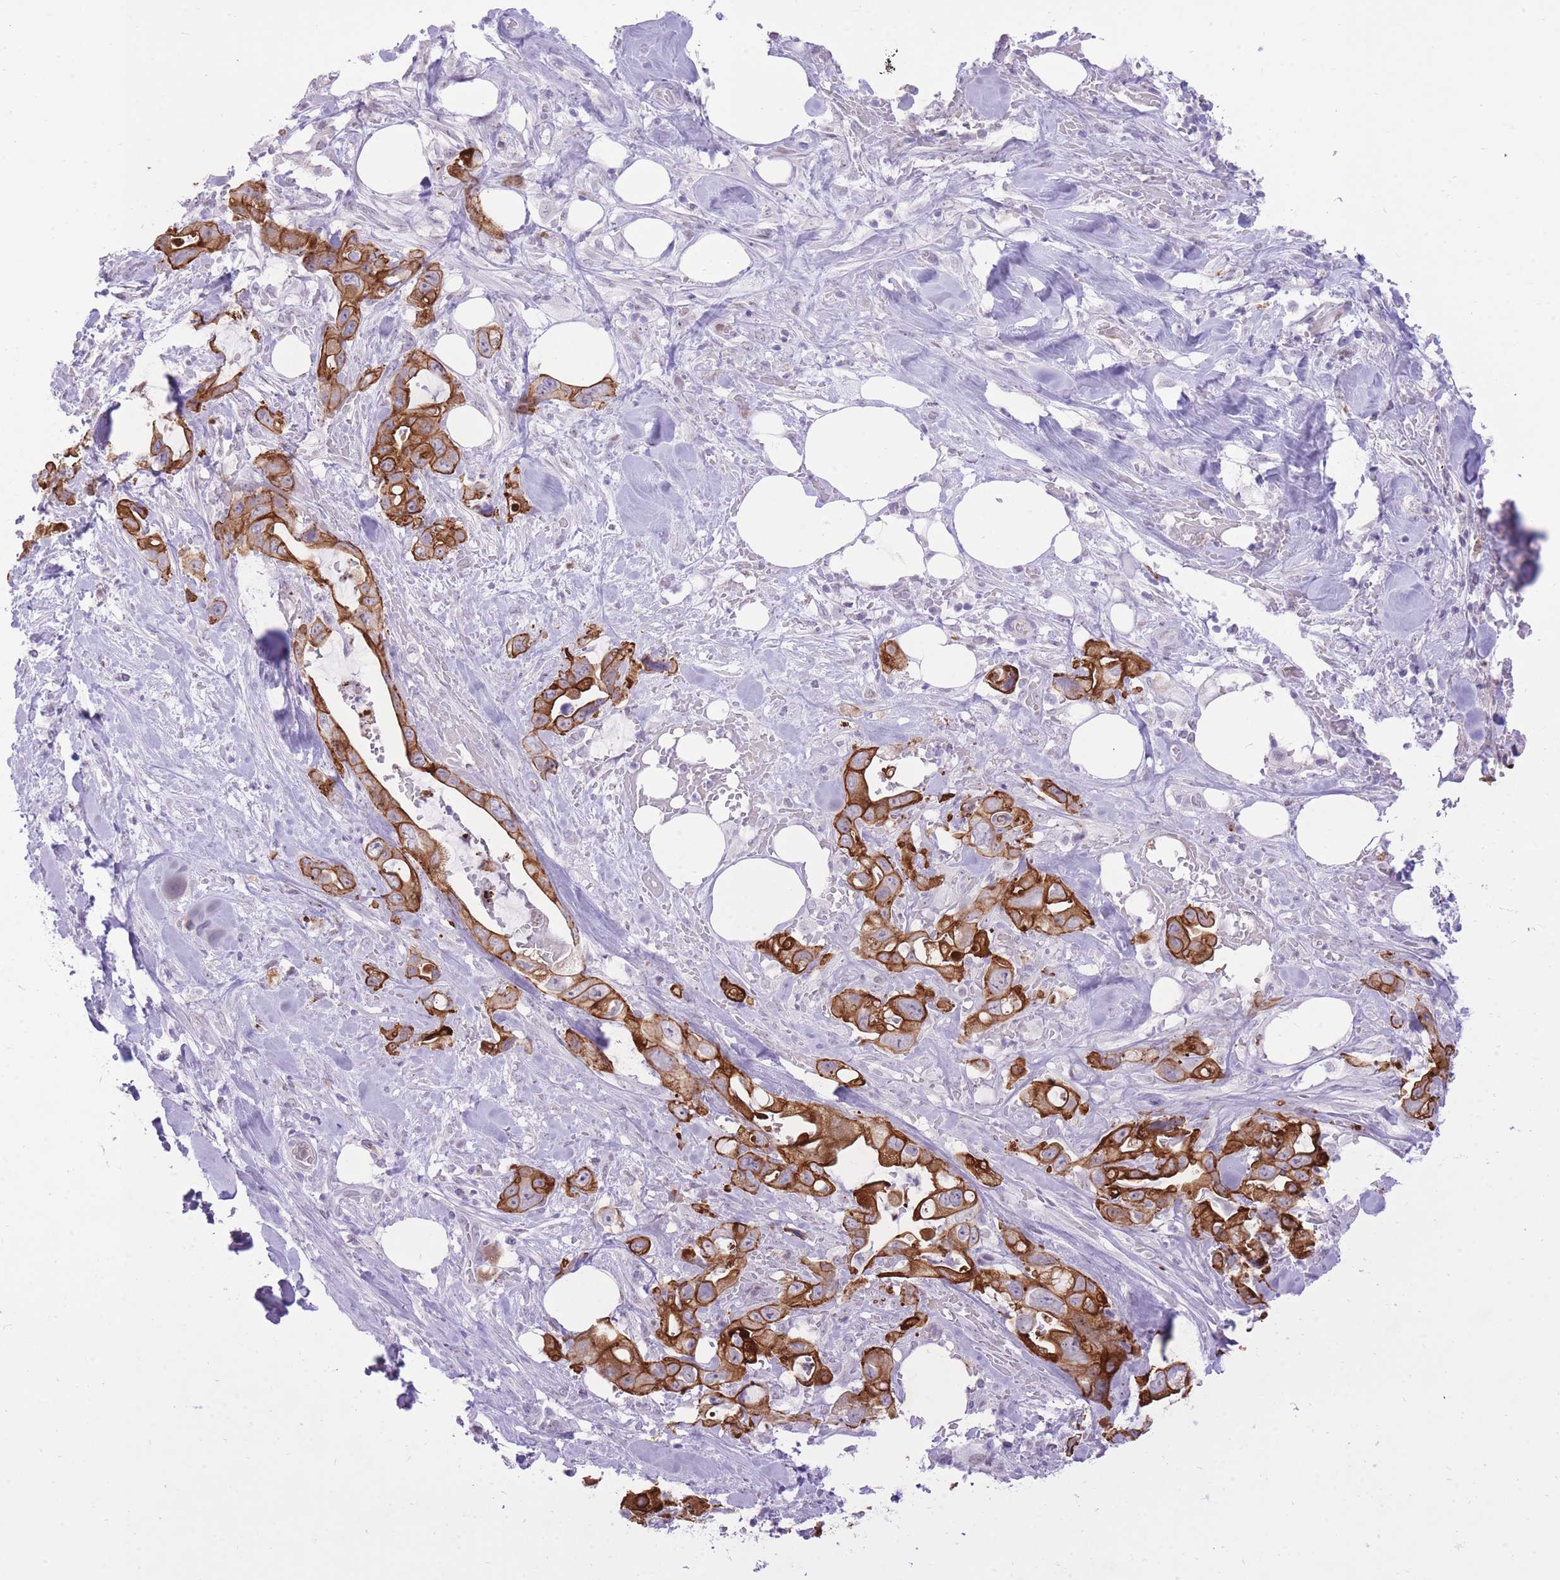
{"staining": {"intensity": "strong", "quantity": ">75%", "location": "cytoplasmic/membranous"}, "tissue": "pancreatic cancer", "cell_type": "Tumor cells", "image_type": "cancer", "snomed": [{"axis": "morphology", "description": "Adenocarcinoma, NOS"}, {"axis": "topography", "description": "Pancreas"}], "caption": "A high amount of strong cytoplasmic/membranous staining is identified in approximately >75% of tumor cells in pancreatic adenocarcinoma tissue.", "gene": "MEIS3", "patient": {"sex": "female", "age": 61}}